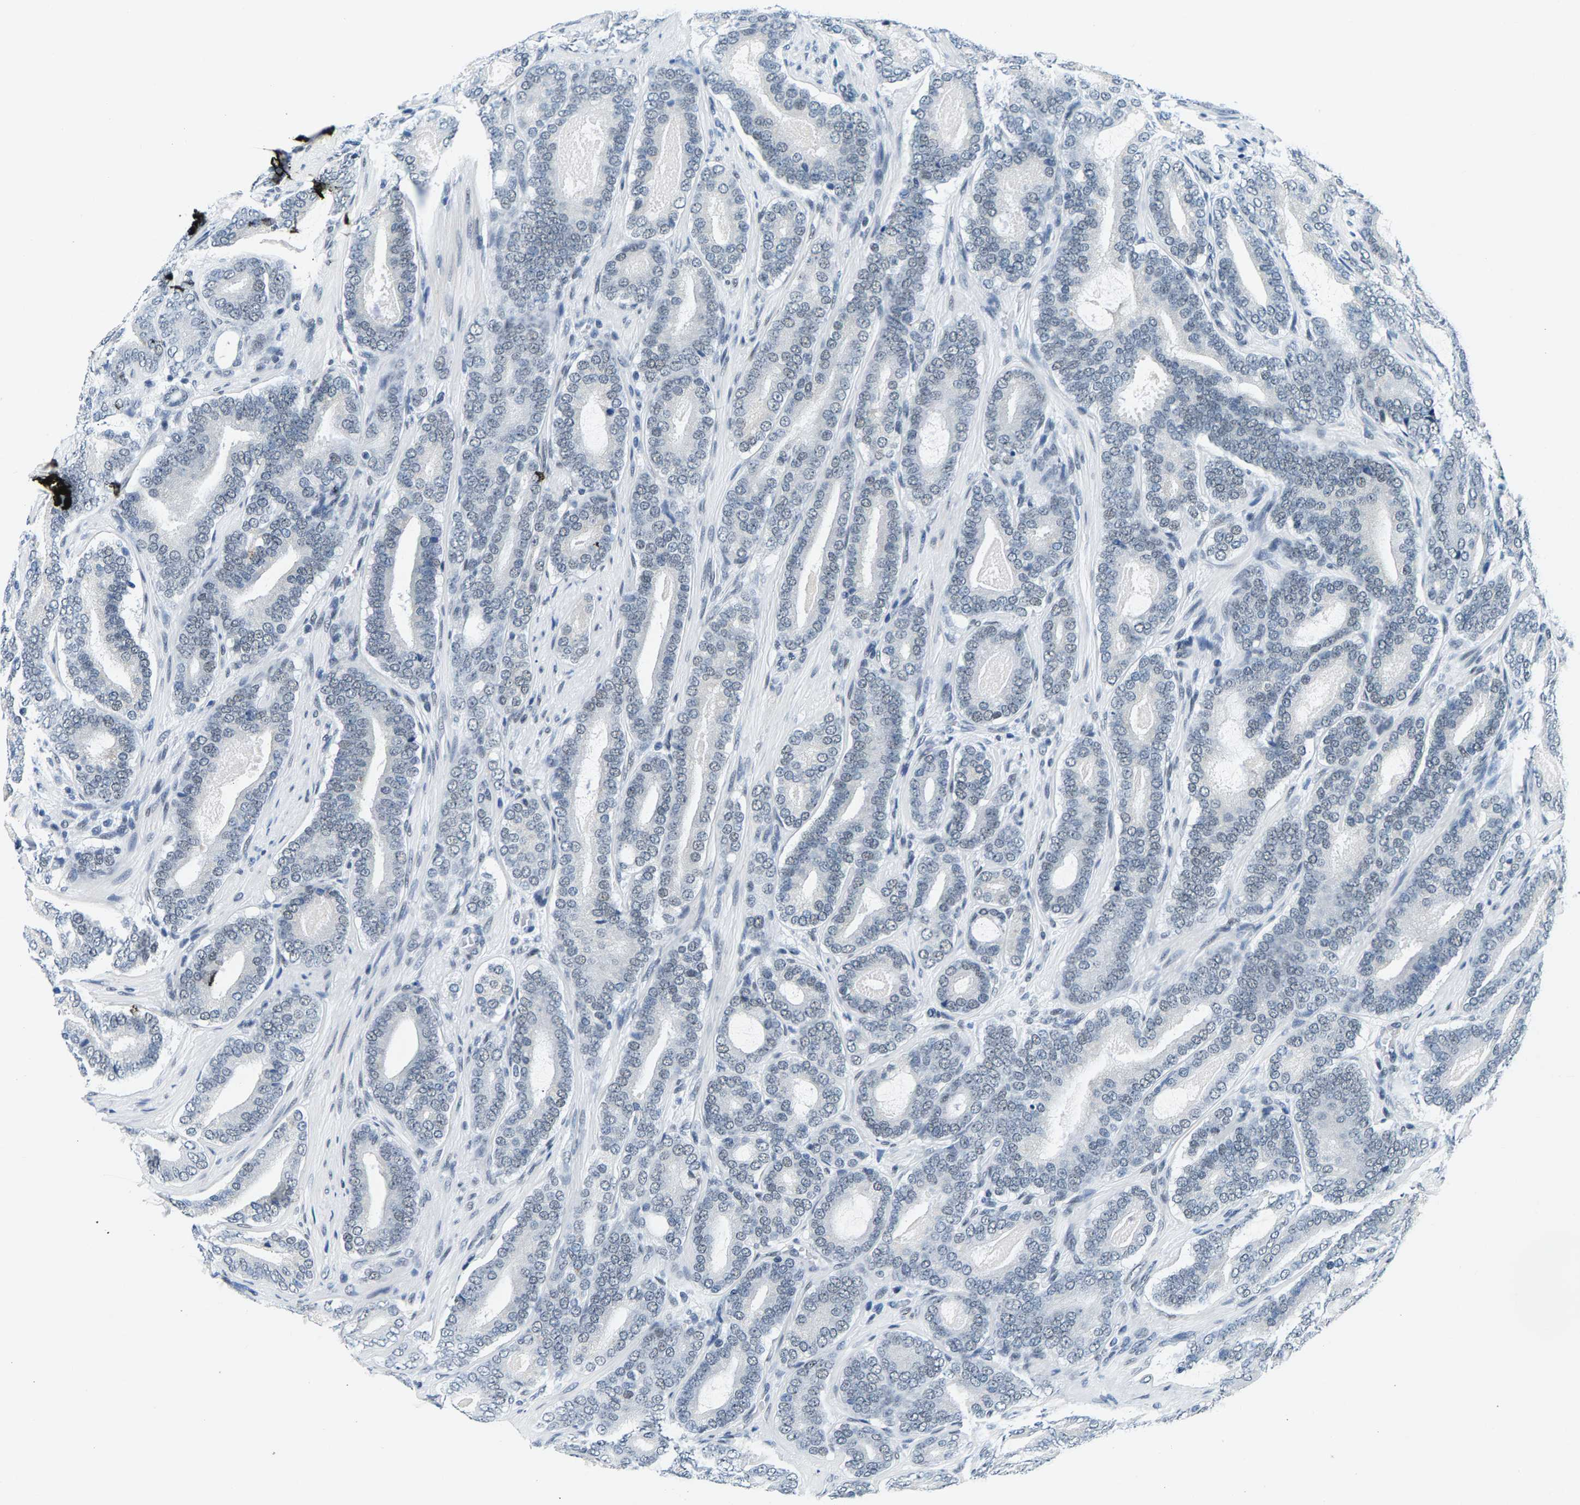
{"staining": {"intensity": "negative", "quantity": "none", "location": "none"}, "tissue": "prostate cancer", "cell_type": "Tumor cells", "image_type": "cancer", "snomed": [{"axis": "morphology", "description": "Adenocarcinoma, High grade"}, {"axis": "topography", "description": "Prostate"}], "caption": "Micrograph shows no protein positivity in tumor cells of prostate high-grade adenocarcinoma tissue. Brightfield microscopy of immunohistochemistry (IHC) stained with DAB (3,3'-diaminobenzidine) (brown) and hematoxylin (blue), captured at high magnification.", "gene": "ATF2", "patient": {"sex": "male", "age": 60}}